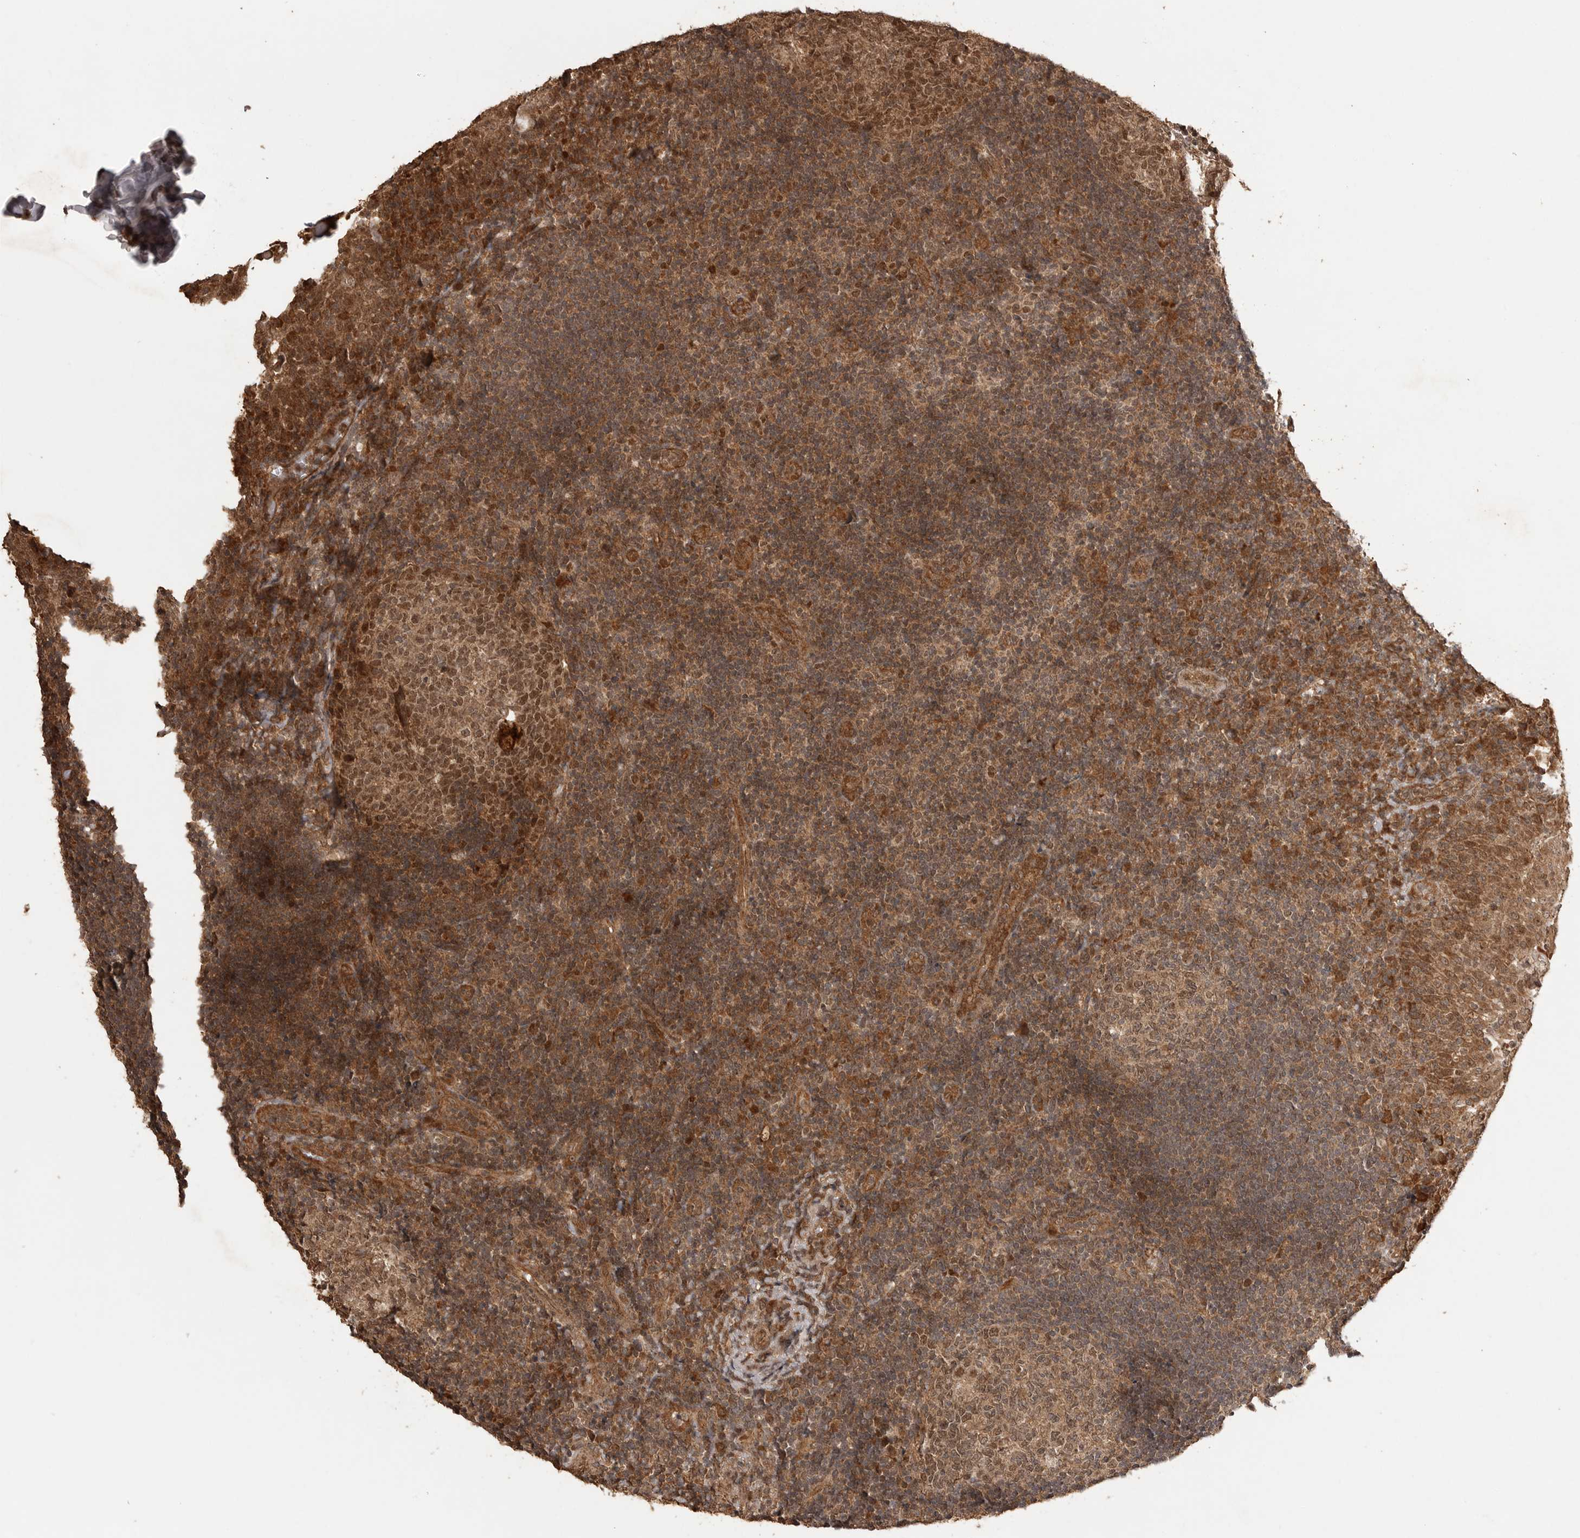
{"staining": {"intensity": "moderate", "quantity": ">75%", "location": "cytoplasmic/membranous,nuclear"}, "tissue": "tonsil", "cell_type": "Germinal center cells", "image_type": "normal", "snomed": [{"axis": "morphology", "description": "Normal tissue, NOS"}, {"axis": "topography", "description": "Tonsil"}], "caption": "This is an image of immunohistochemistry (IHC) staining of normal tonsil, which shows moderate positivity in the cytoplasmic/membranous,nuclear of germinal center cells.", "gene": "BOC", "patient": {"sex": "female", "age": 40}}